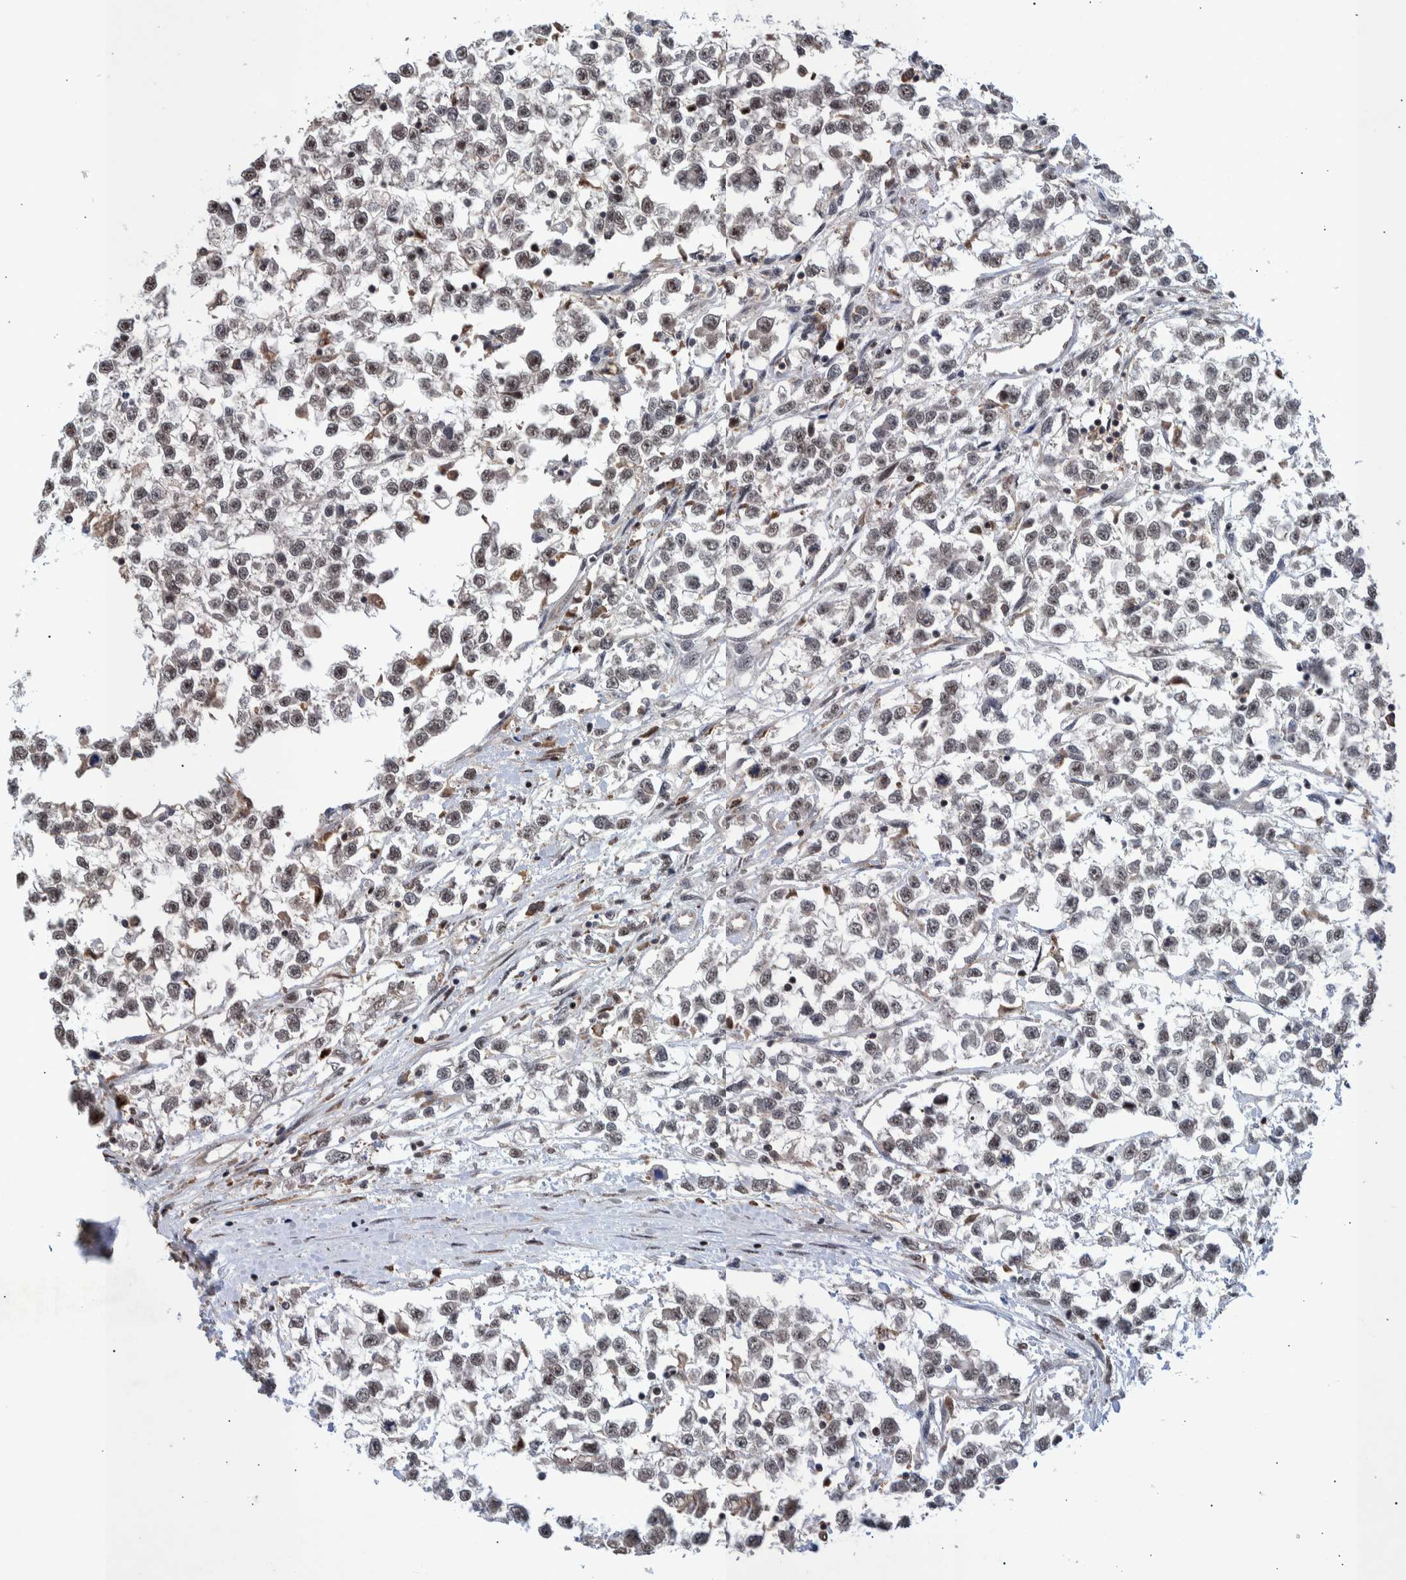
{"staining": {"intensity": "weak", "quantity": "25%-75%", "location": "nuclear"}, "tissue": "testis cancer", "cell_type": "Tumor cells", "image_type": "cancer", "snomed": [{"axis": "morphology", "description": "Seminoma, NOS"}, {"axis": "morphology", "description": "Carcinoma, Embryonal, NOS"}, {"axis": "topography", "description": "Testis"}], "caption": "Brown immunohistochemical staining in embryonal carcinoma (testis) exhibits weak nuclear staining in about 25%-75% of tumor cells. The protein of interest is stained brown, and the nuclei are stained in blue (DAB IHC with brightfield microscopy, high magnification).", "gene": "SHISA6", "patient": {"sex": "male", "age": 51}}